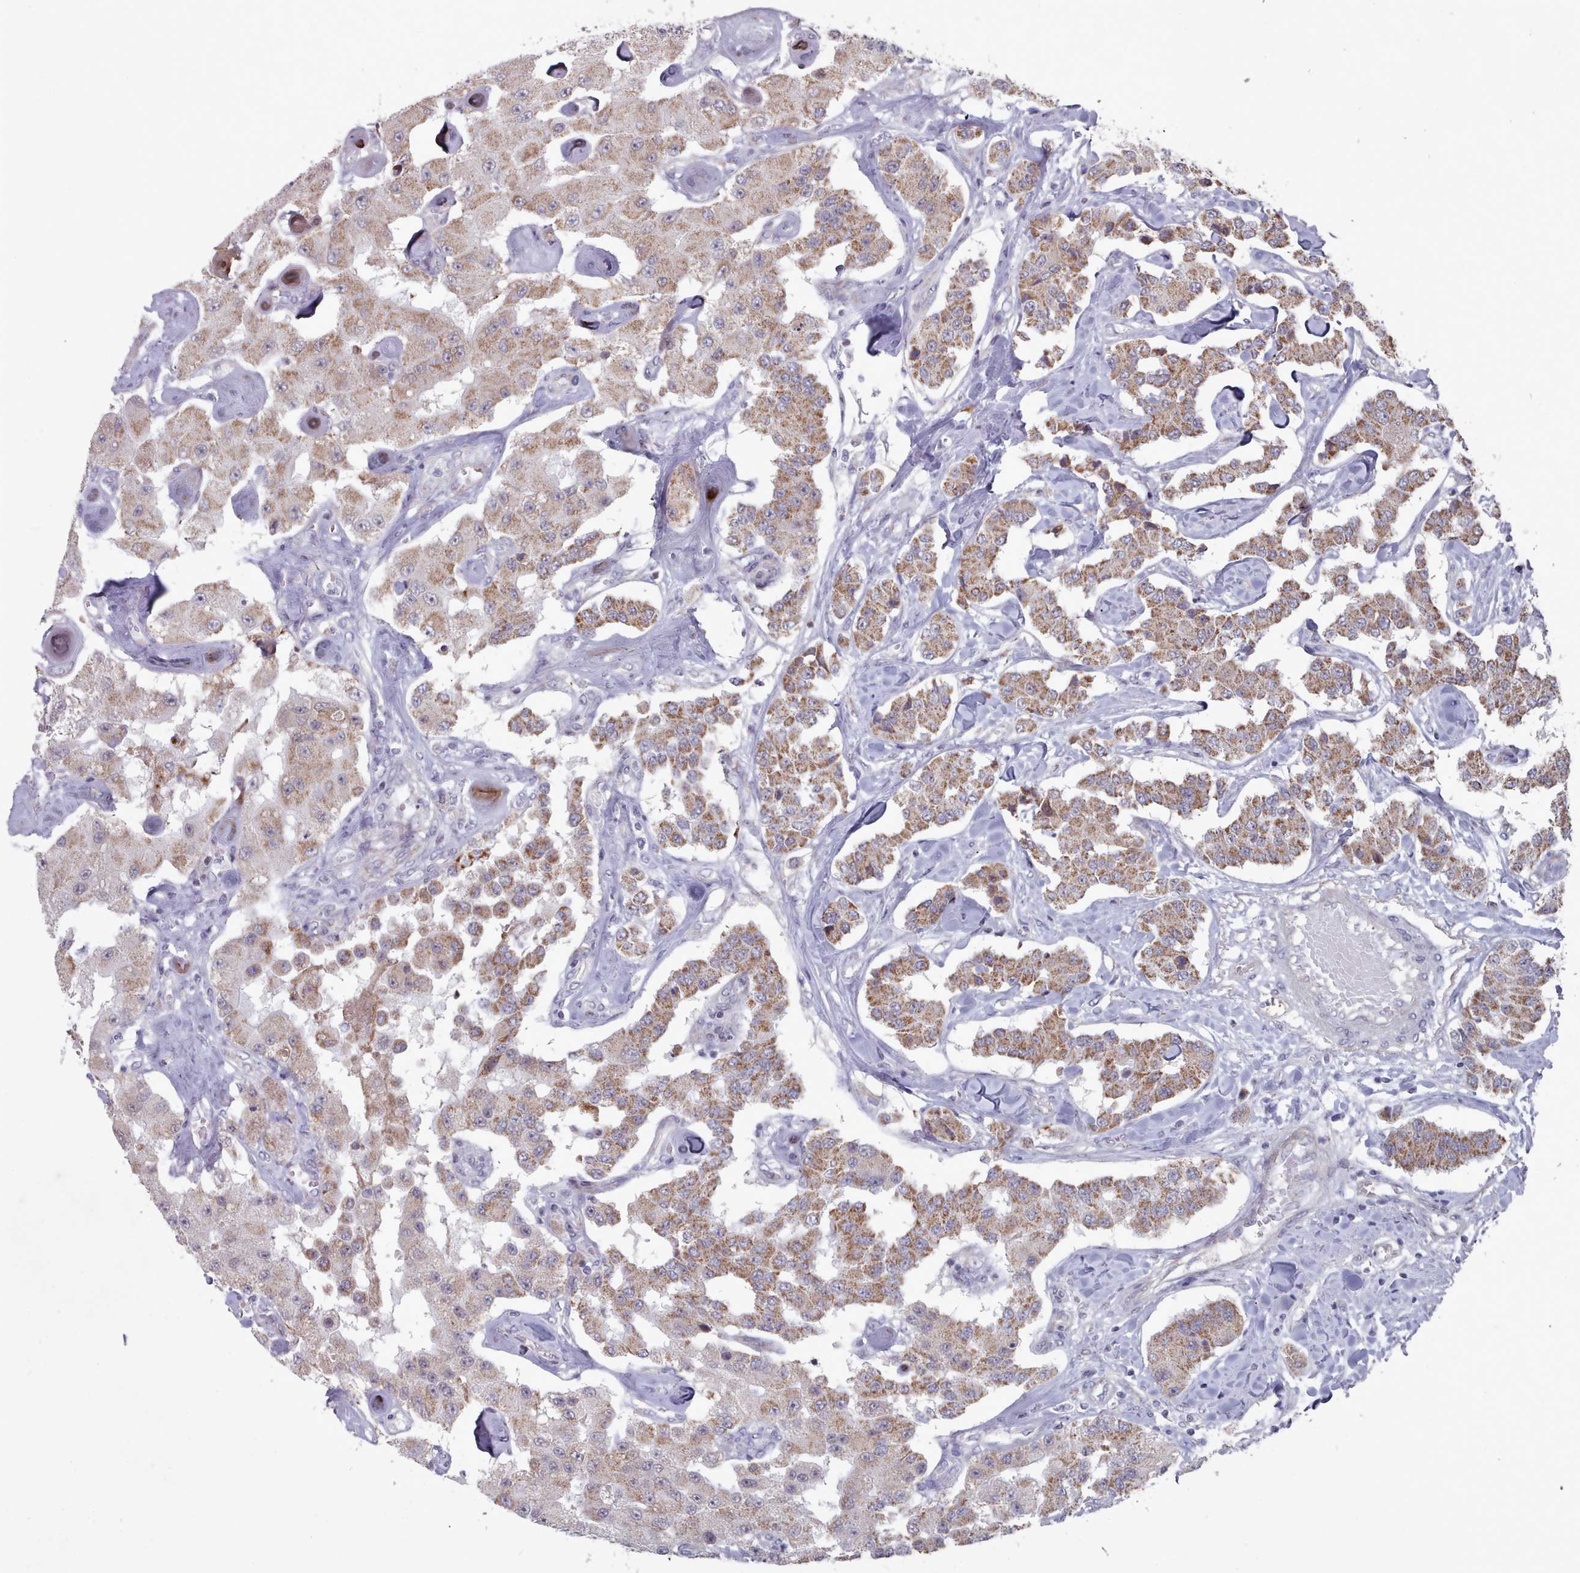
{"staining": {"intensity": "moderate", "quantity": ">75%", "location": "cytoplasmic/membranous"}, "tissue": "carcinoid", "cell_type": "Tumor cells", "image_type": "cancer", "snomed": [{"axis": "morphology", "description": "Carcinoid, malignant, NOS"}, {"axis": "topography", "description": "Pancreas"}], "caption": "Immunohistochemistry image of neoplastic tissue: carcinoid (malignant) stained using immunohistochemistry (IHC) reveals medium levels of moderate protein expression localized specifically in the cytoplasmic/membranous of tumor cells, appearing as a cytoplasmic/membranous brown color.", "gene": "TRARG1", "patient": {"sex": "male", "age": 41}}